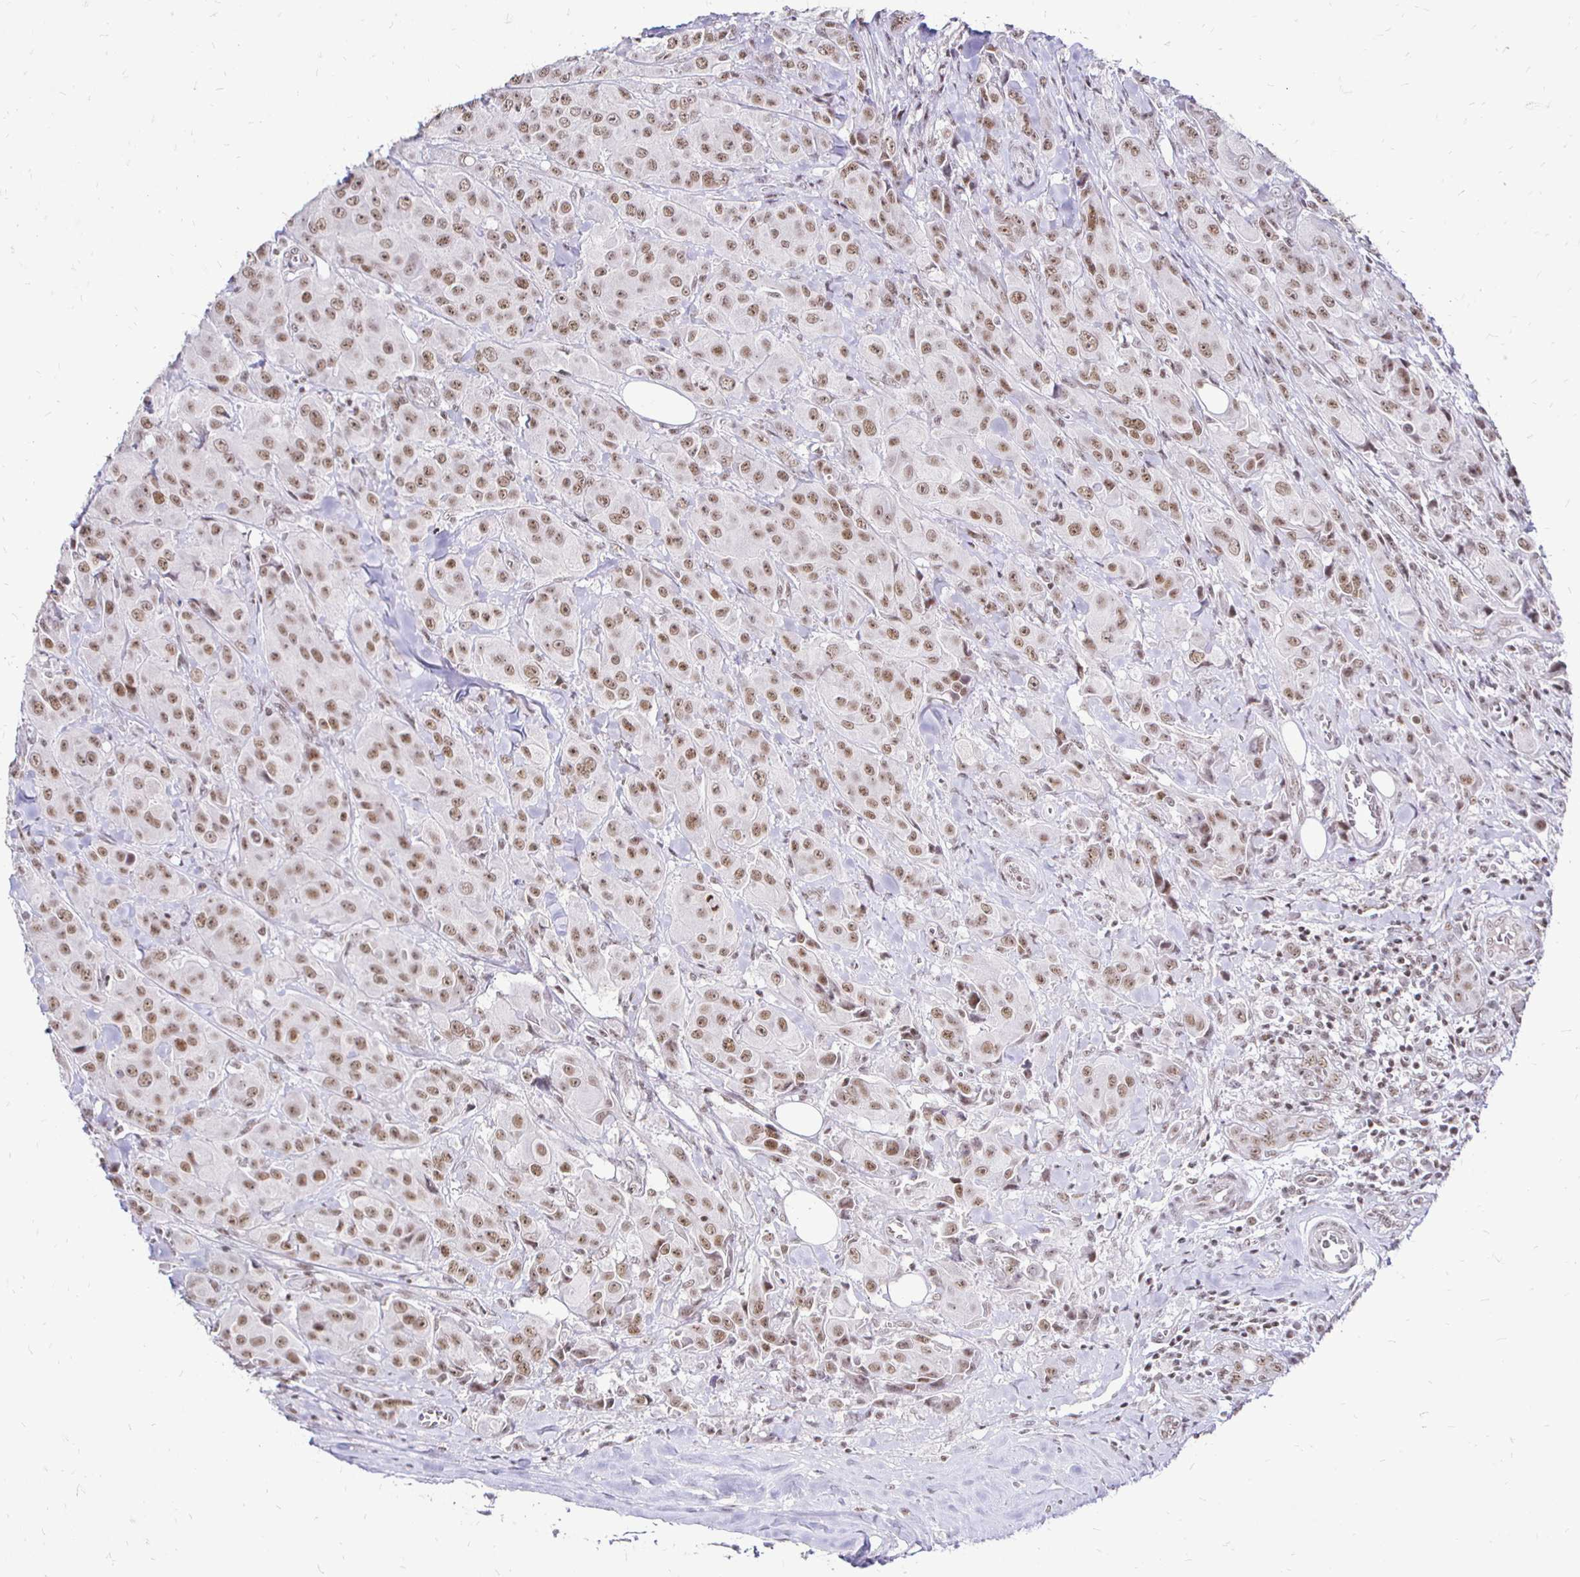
{"staining": {"intensity": "moderate", "quantity": ">75%", "location": "nuclear"}, "tissue": "breast cancer", "cell_type": "Tumor cells", "image_type": "cancer", "snomed": [{"axis": "morphology", "description": "Normal tissue, NOS"}, {"axis": "morphology", "description": "Duct carcinoma"}, {"axis": "topography", "description": "Breast"}], "caption": "An immunohistochemistry (IHC) image of tumor tissue is shown. Protein staining in brown labels moderate nuclear positivity in breast cancer (intraductal carcinoma) within tumor cells. (Brightfield microscopy of DAB IHC at high magnification).", "gene": "SIN3A", "patient": {"sex": "female", "age": 43}}